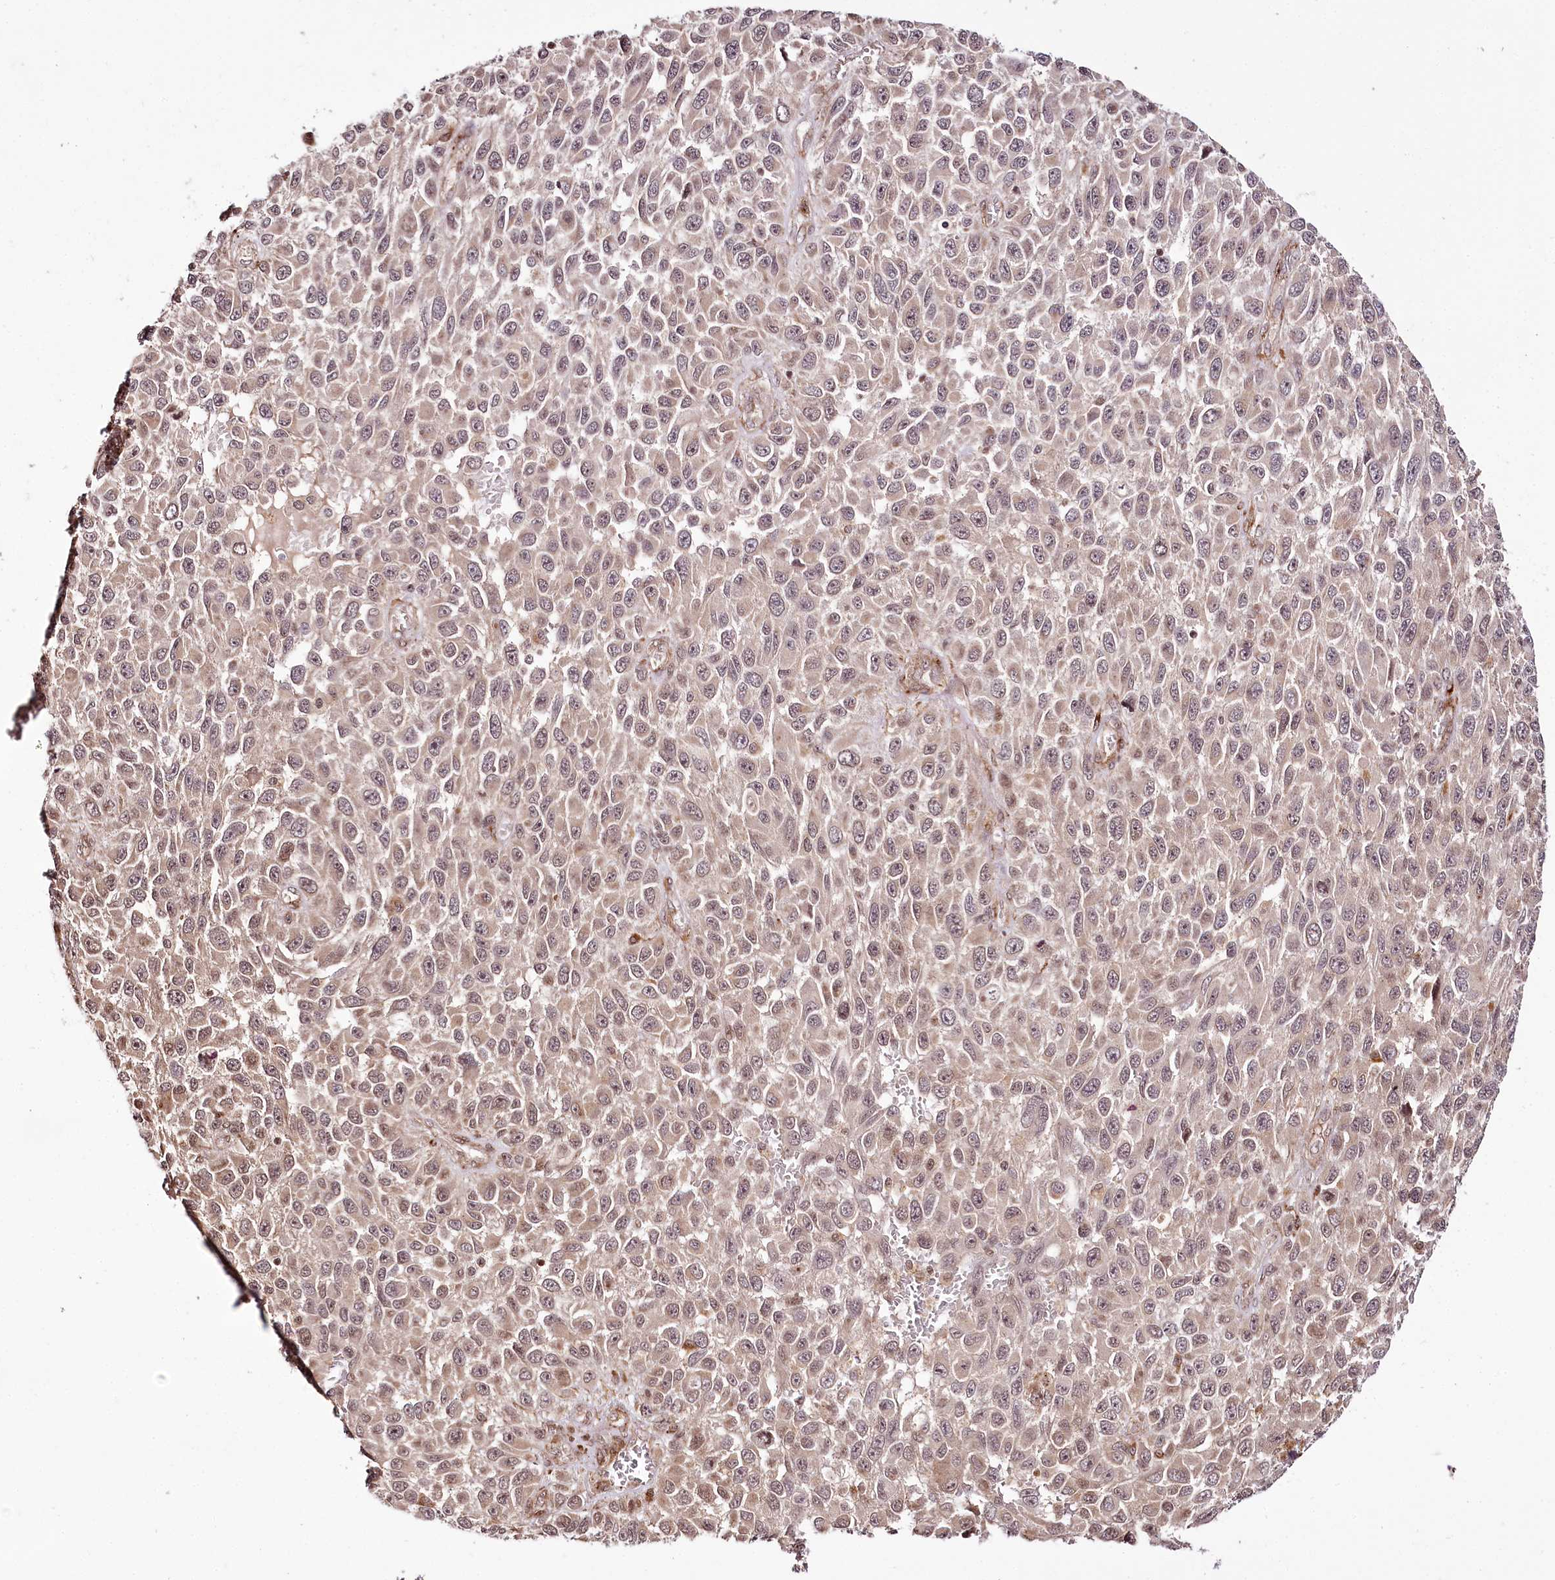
{"staining": {"intensity": "weak", "quantity": ">75%", "location": "cytoplasmic/membranous,nuclear"}, "tissue": "melanoma", "cell_type": "Tumor cells", "image_type": "cancer", "snomed": [{"axis": "morphology", "description": "Normal tissue, NOS"}, {"axis": "morphology", "description": "Malignant melanoma, NOS"}, {"axis": "topography", "description": "Skin"}], "caption": "This photomicrograph demonstrates malignant melanoma stained with immunohistochemistry to label a protein in brown. The cytoplasmic/membranous and nuclear of tumor cells show weak positivity for the protein. Nuclei are counter-stained blue.", "gene": "HOXC8", "patient": {"sex": "female", "age": 96}}